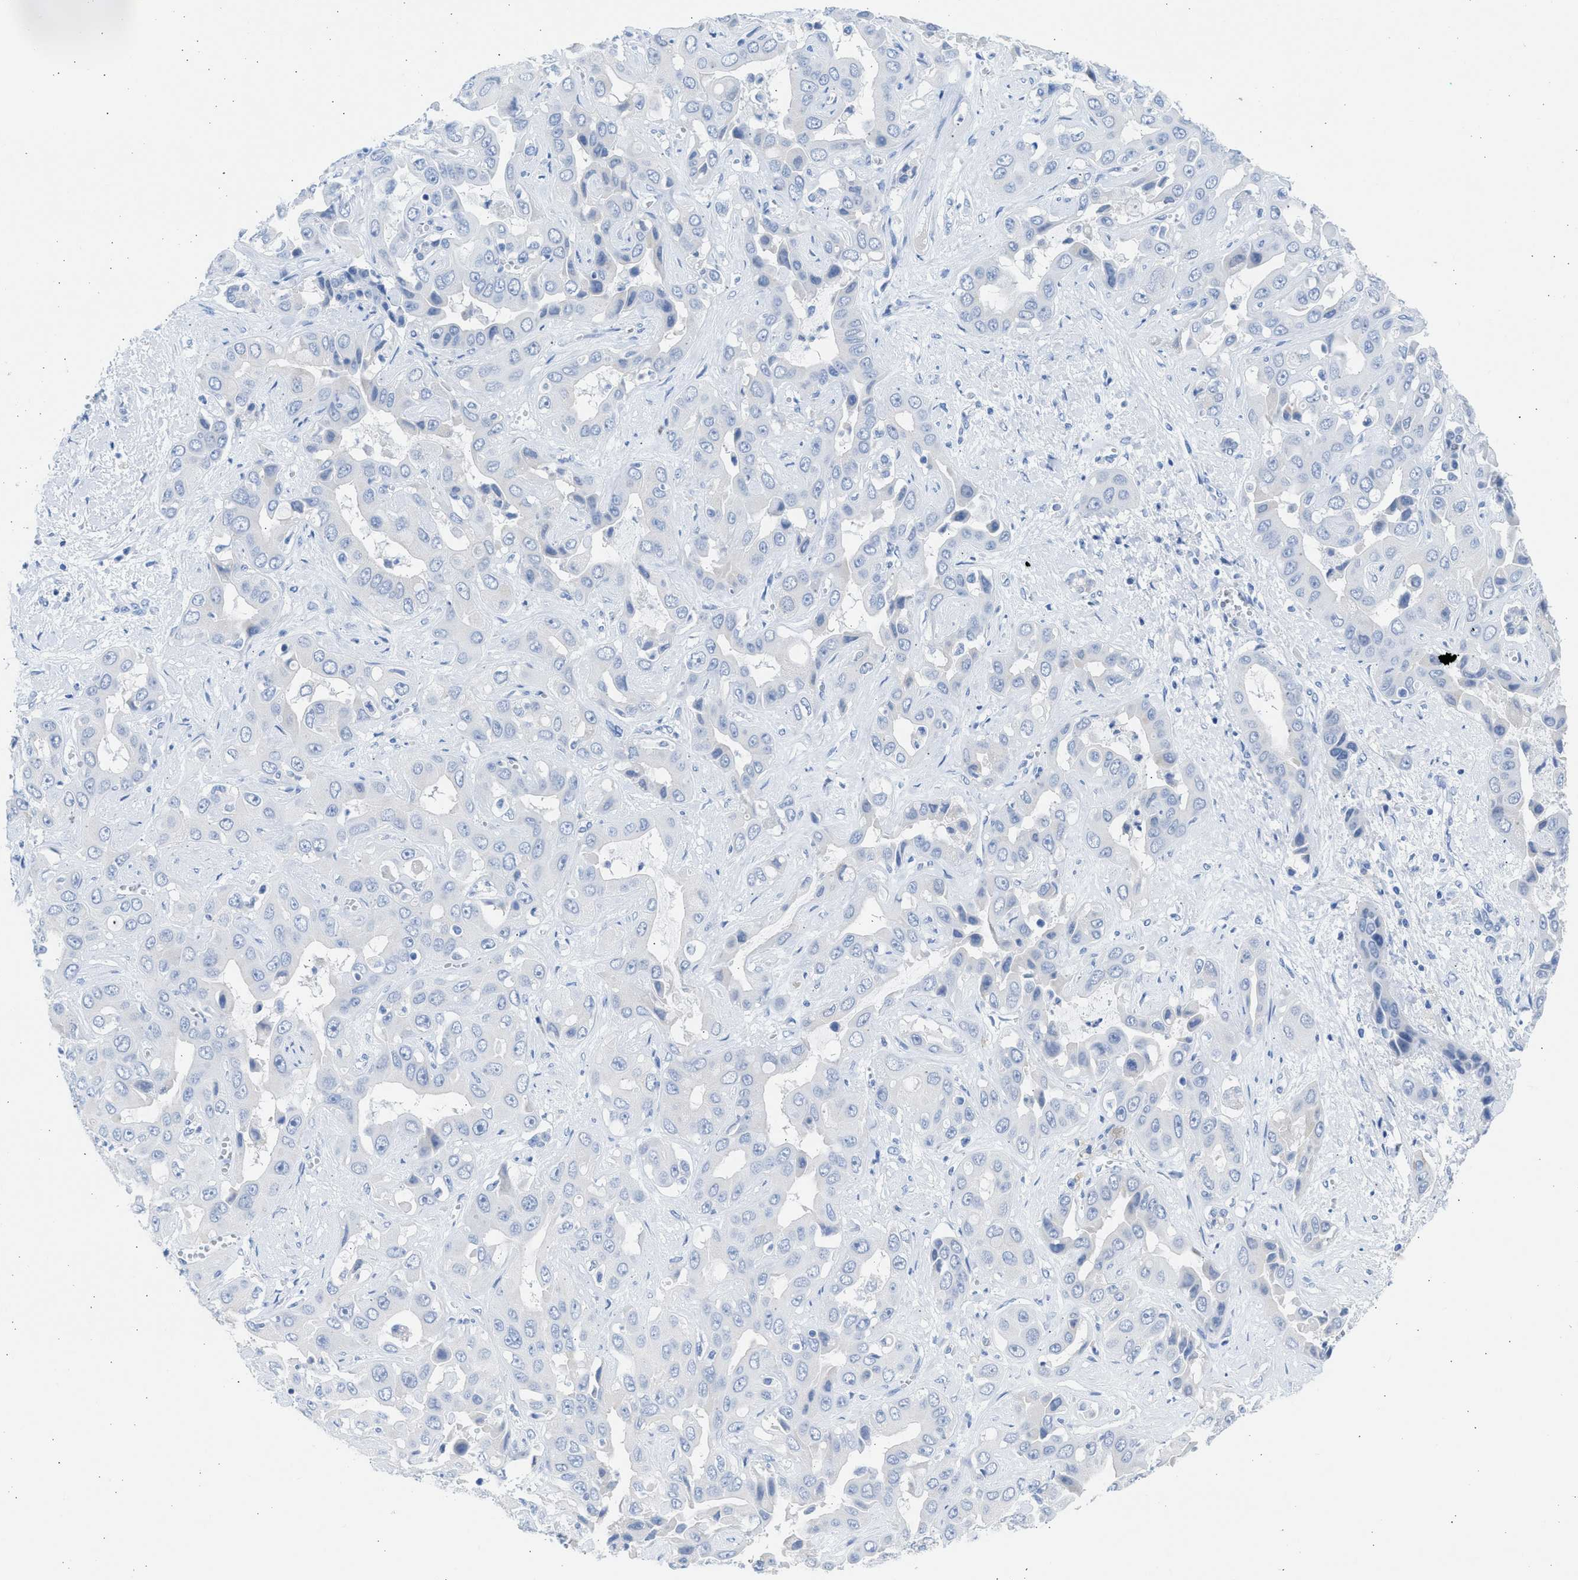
{"staining": {"intensity": "negative", "quantity": "none", "location": "none"}, "tissue": "liver cancer", "cell_type": "Tumor cells", "image_type": "cancer", "snomed": [{"axis": "morphology", "description": "Cholangiocarcinoma"}, {"axis": "topography", "description": "Liver"}], "caption": "A histopathology image of cholangiocarcinoma (liver) stained for a protein reveals no brown staining in tumor cells.", "gene": "SPATA3", "patient": {"sex": "female", "age": 52}}